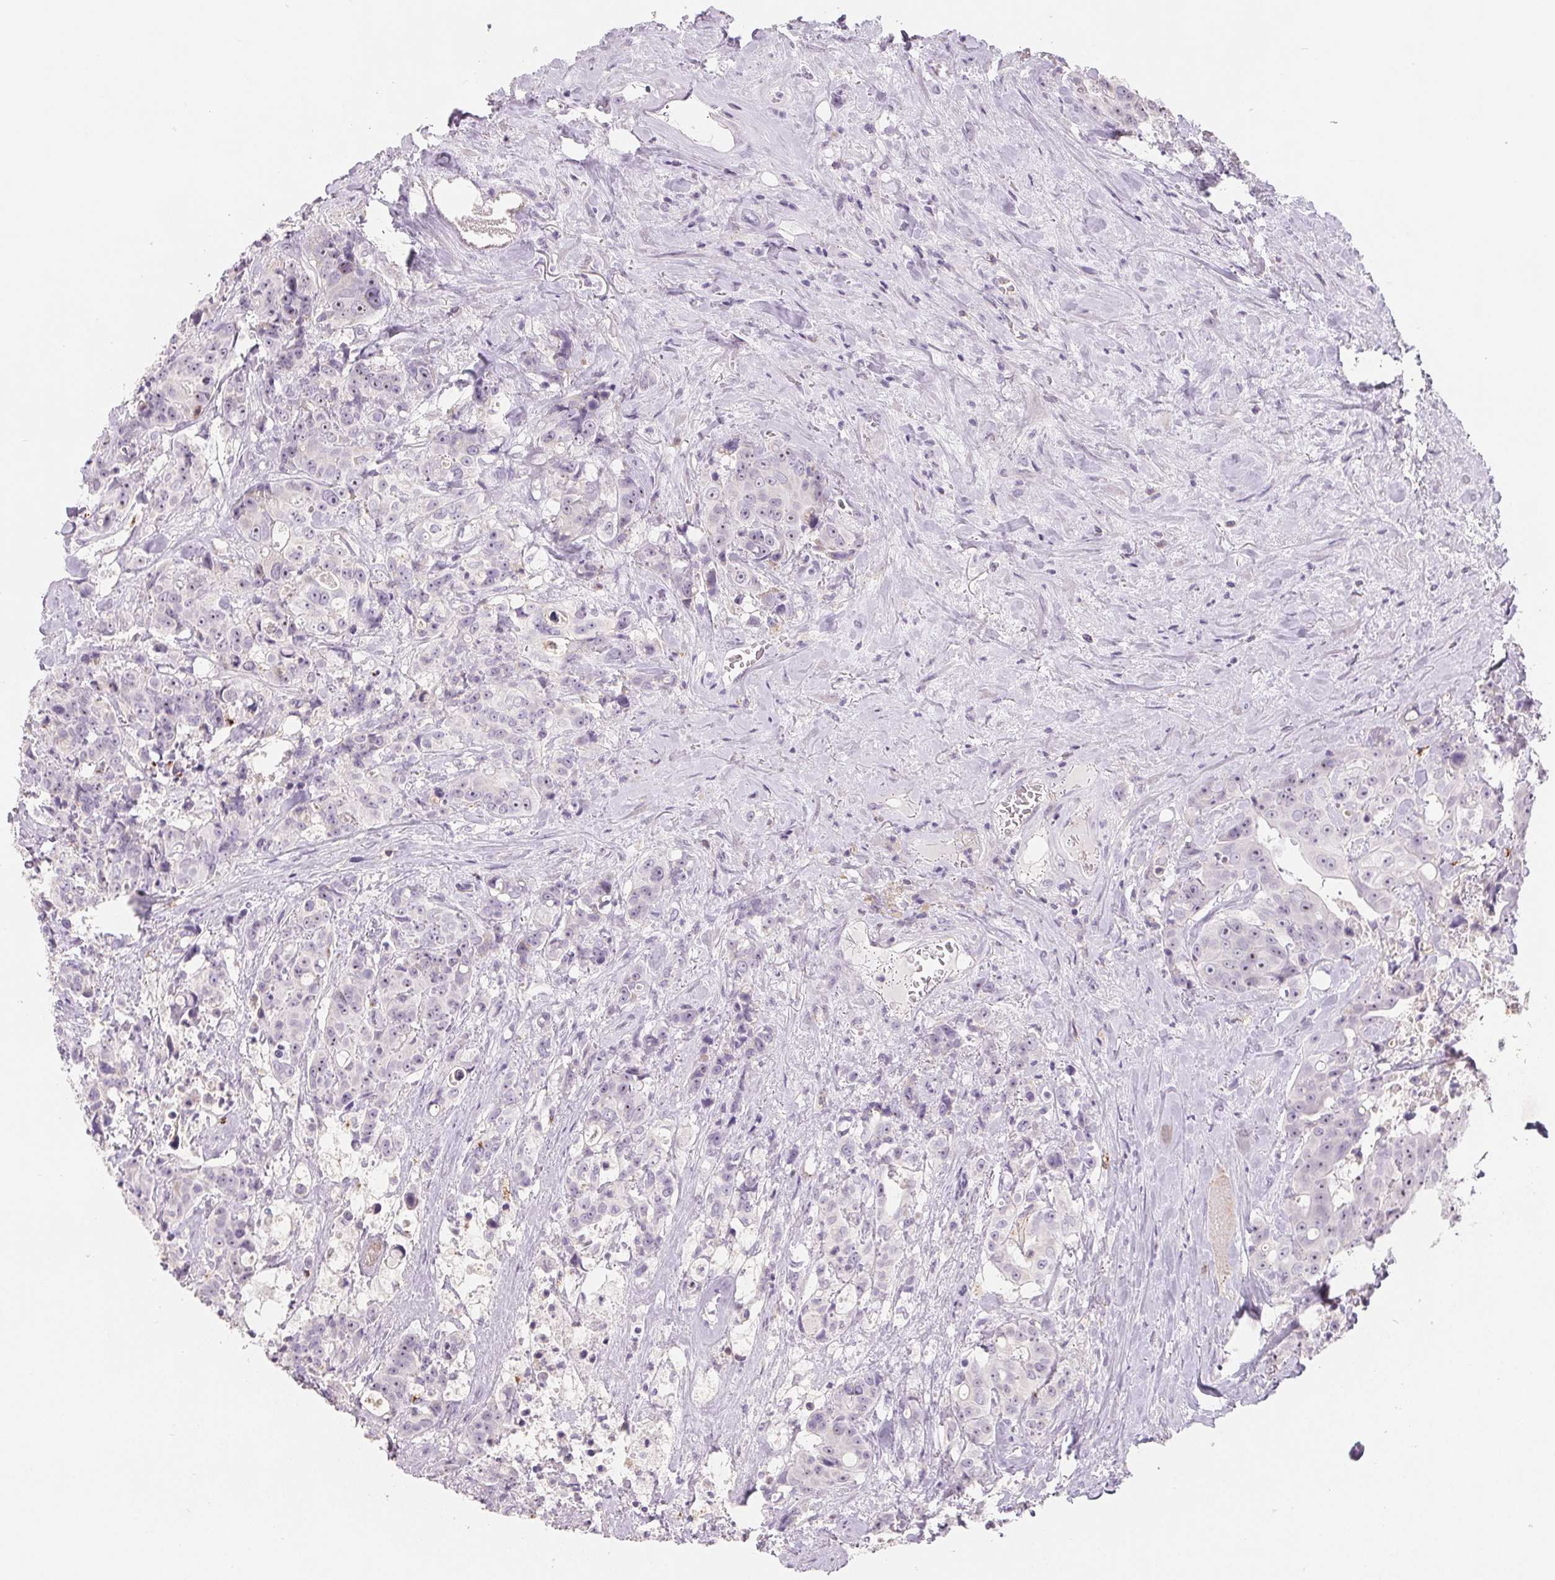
{"staining": {"intensity": "negative", "quantity": "none", "location": "none"}, "tissue": "colorectal cancer", "cell_type": "Tumor cells", "image_type": "cancer", "snomed": [{"axis": "morphology", "description": "Adenocarcinoma, NOS"}, {"axis": "topography", "description": "Rectum"}], "caption": "Immunohistochemistry of human colorectal cancer (adenocarcinoma) demonstrates no positivity in tumor cells.", "gene": "CD69", "patient": {"sex": "female", "age": 62}}